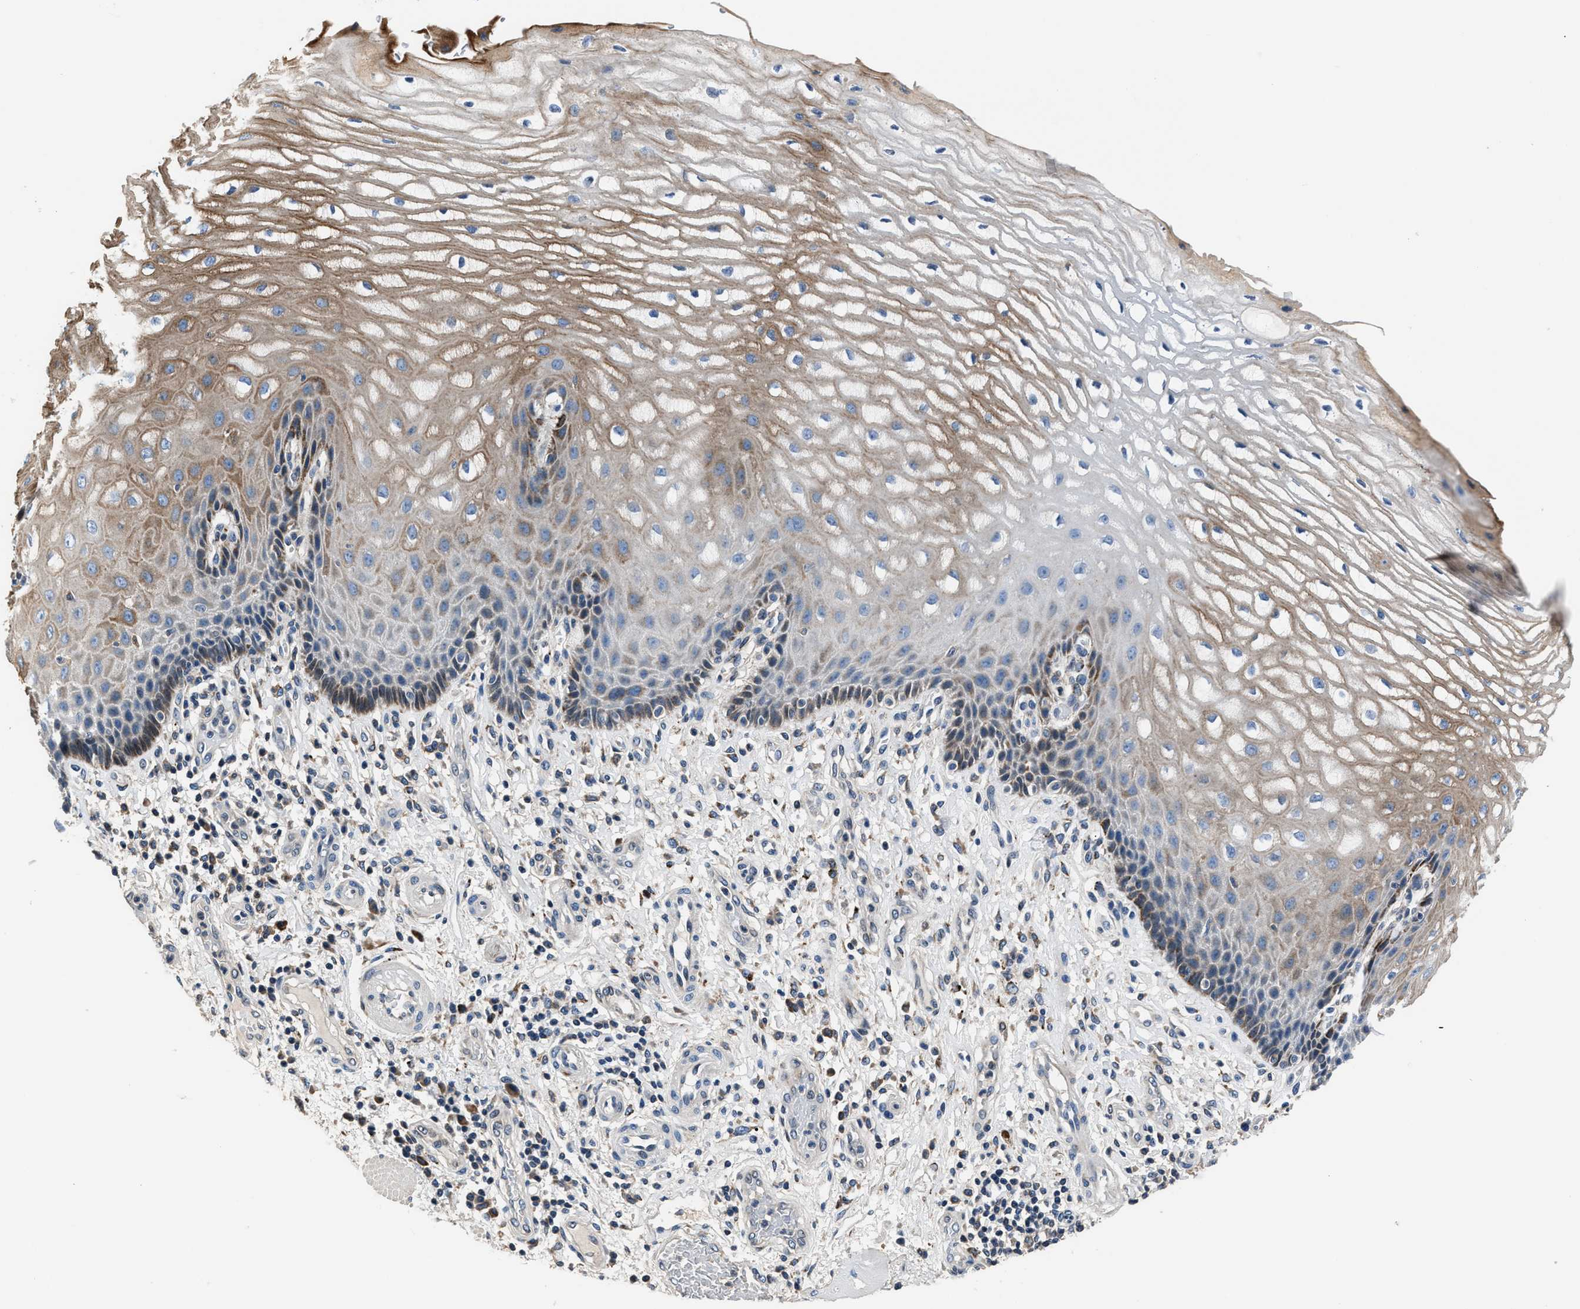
{"staining": {"intensity": "weak", "quantity": "25%-75%", "location": "cytoplasmic/membranous"}, "tissue": "esophagus", "cell_type": "Squamous epithelial cells", "image_type": "normal", "snomed": [{"axis": "morphology", "description": "Normal tissue, NOS"}, {"axis": "topography", "description": "Esophagus"}], "caption": "Protein staining demonstrates weak cytoplasmic/membranous expression in approximately 25%-75% of squamous epithelial cells in benign esophagus. (Stains: DAB (3,3'-diaminobenzidine) in brown, nuclei in blue, Microscopy: brightfield microscopy at high magnification).", "gene": "DNAJC24", "patient": {"sex": "male", "age": 54}}